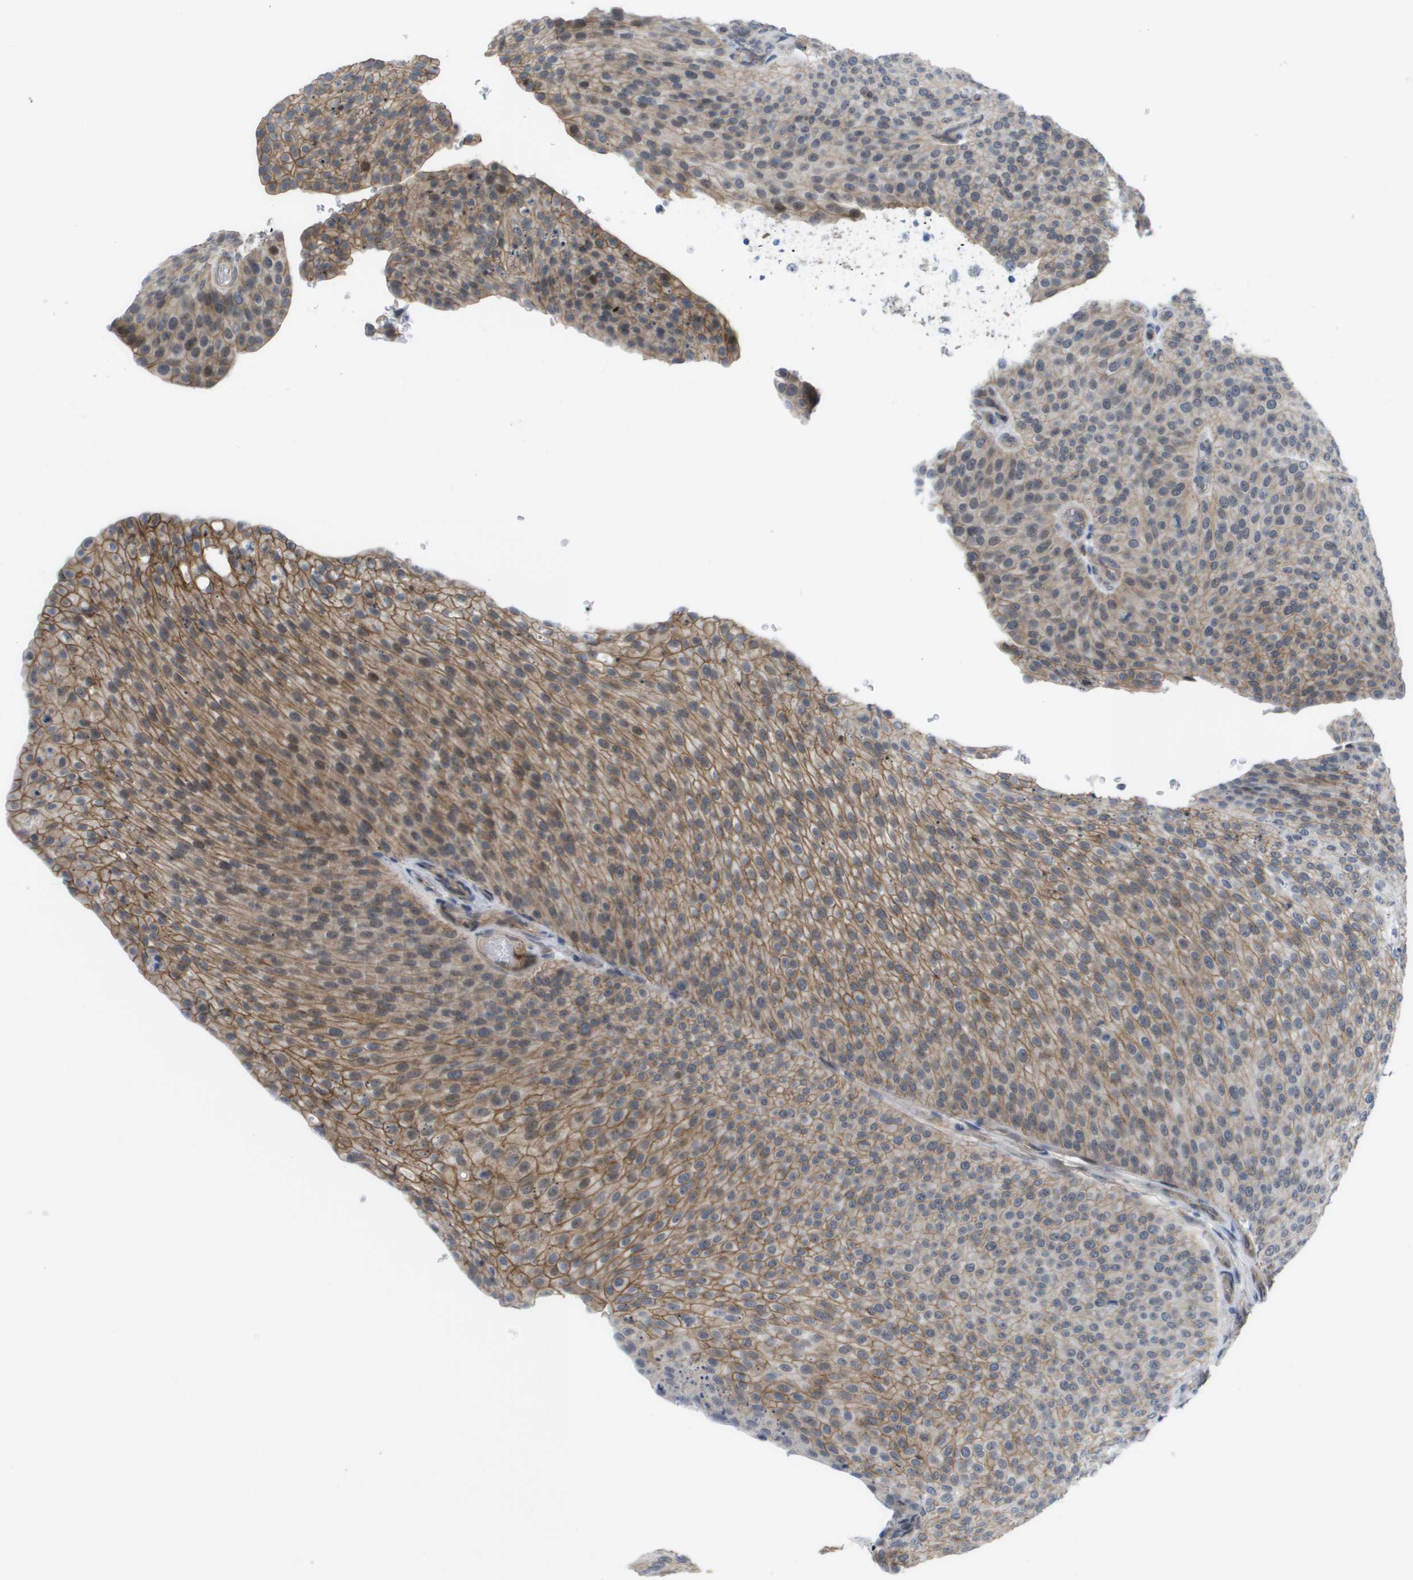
{"staining": {"intensity": "moderate", "quantity": "25%-75%", "location": "cytoplasmic/membranous"}, "tissue": "urothelial cancer", "cell_type": "Tumor cells", "image_type": "cancer", "snomed": [{"axis": "morphology", "description": "Urothelial carcinoma, Low grade"}, {"axis": "topography", "description": "Smooth muscle"}, {"axis": "topography", "description": "Urinary bladder"}], "caption": "High-magnification brightfield microscopy of urothelial cancer stained with DAB (brown) and counterstained with hematoxylin (blue). tumor cells exhibit moderate cytoplasmic/membranous positivity is present in about25%-75% of cells.", "gene": "MTARC2", "patient": {"sex": "male", "age": 60}}